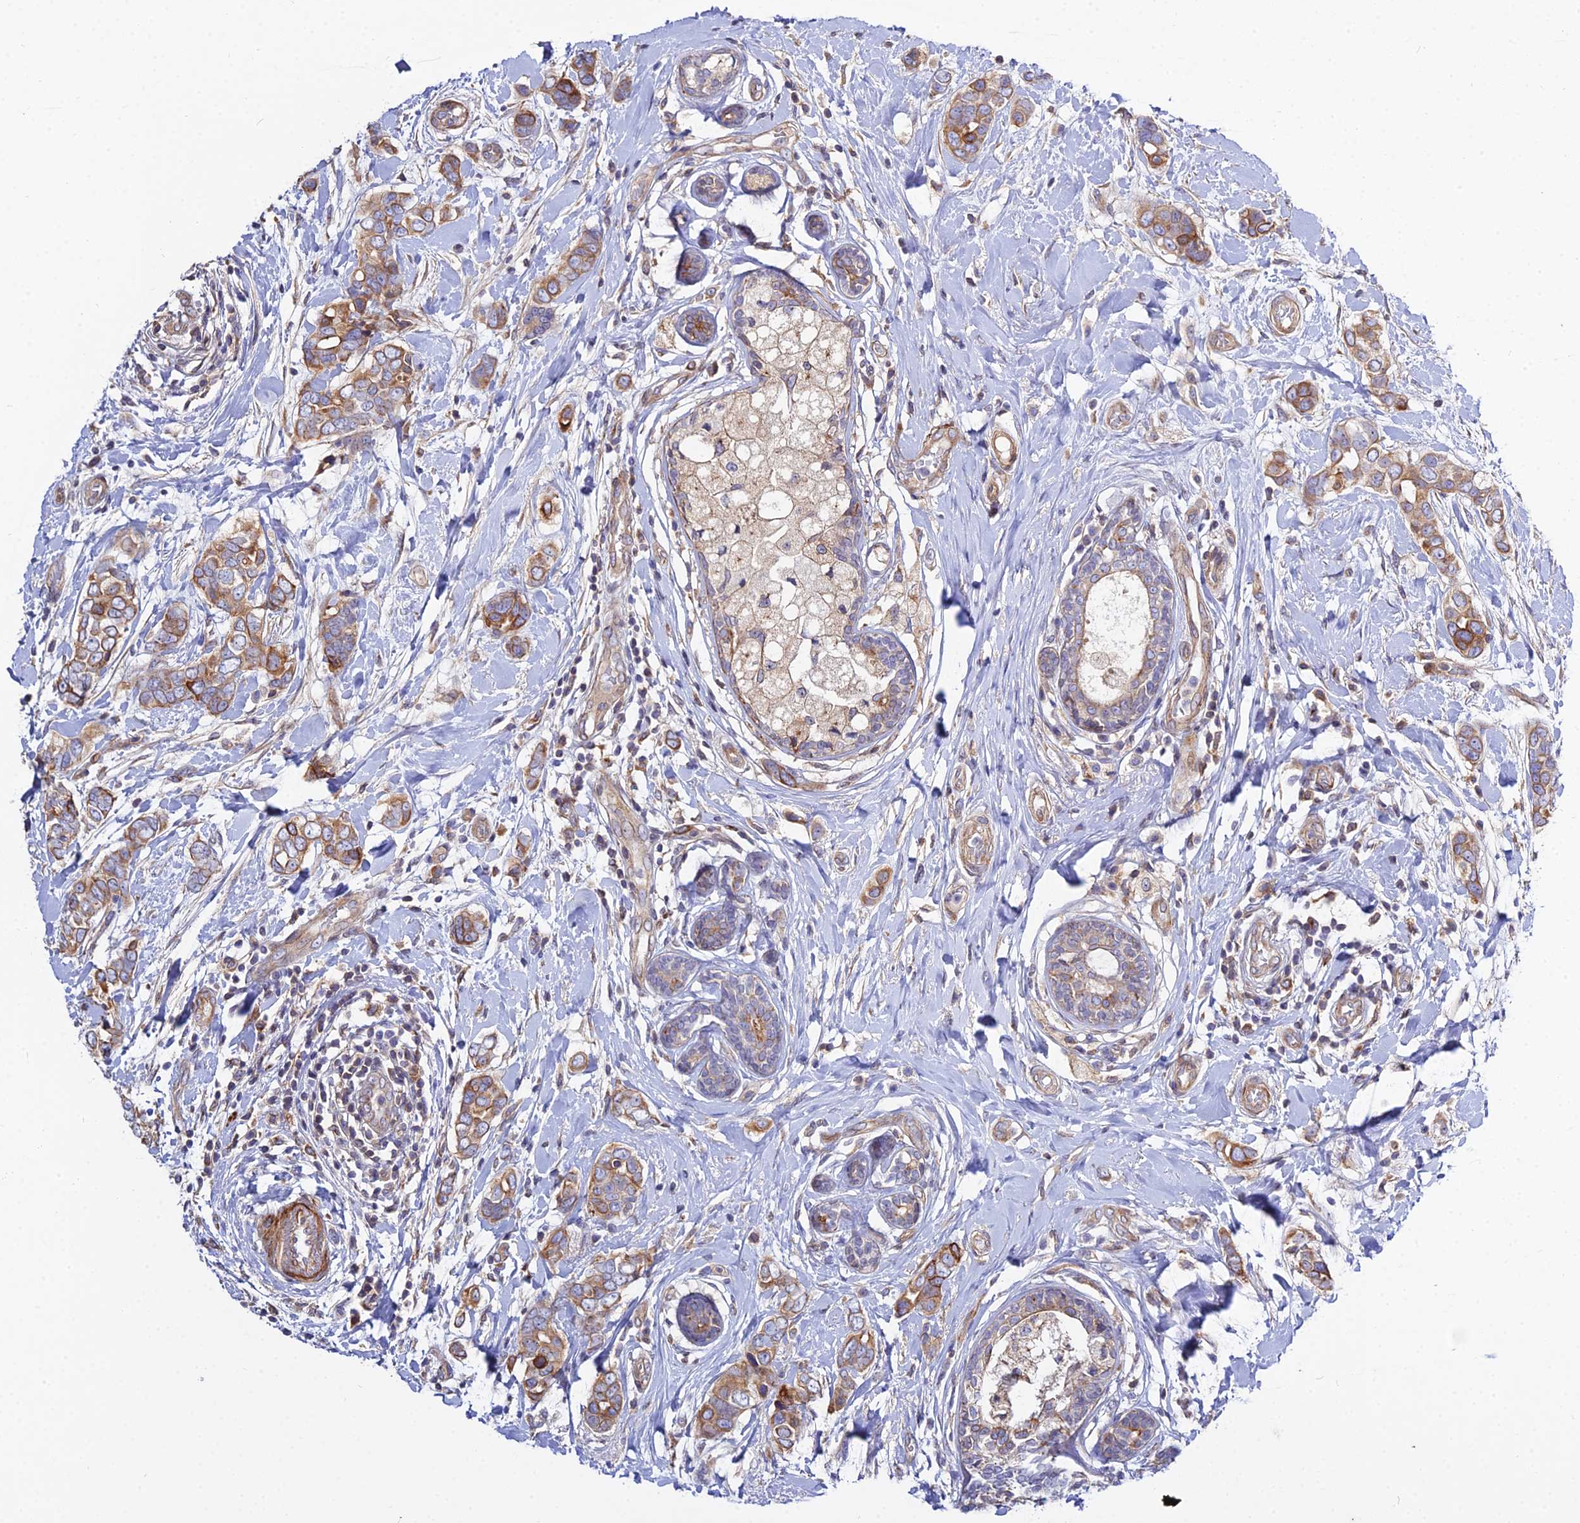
{"staining": {"intensity": "moderate", "quantity": "25%-75%", "location": "cytoplasmic/membranous"}, "tissue": "breast cancer", "cell_type": "Tumor cells", "image_type": "cancer", "snomed": [{"axis": "morphology", "description": "Lobular carcinoma"}, {"axis": "topography", "description": "Breast"}], "caption": "Protein analysis of breast cancer (lobular carcinoma) tissue shows moderate cytoplasmic/membranous expression in about 25%-75% of tumor cells. (DAB IHC, brown staining for protein, blue staining for nuclei).", "gene": "ARL6IP1", "patient": {"sex": "female", "age": 51}}